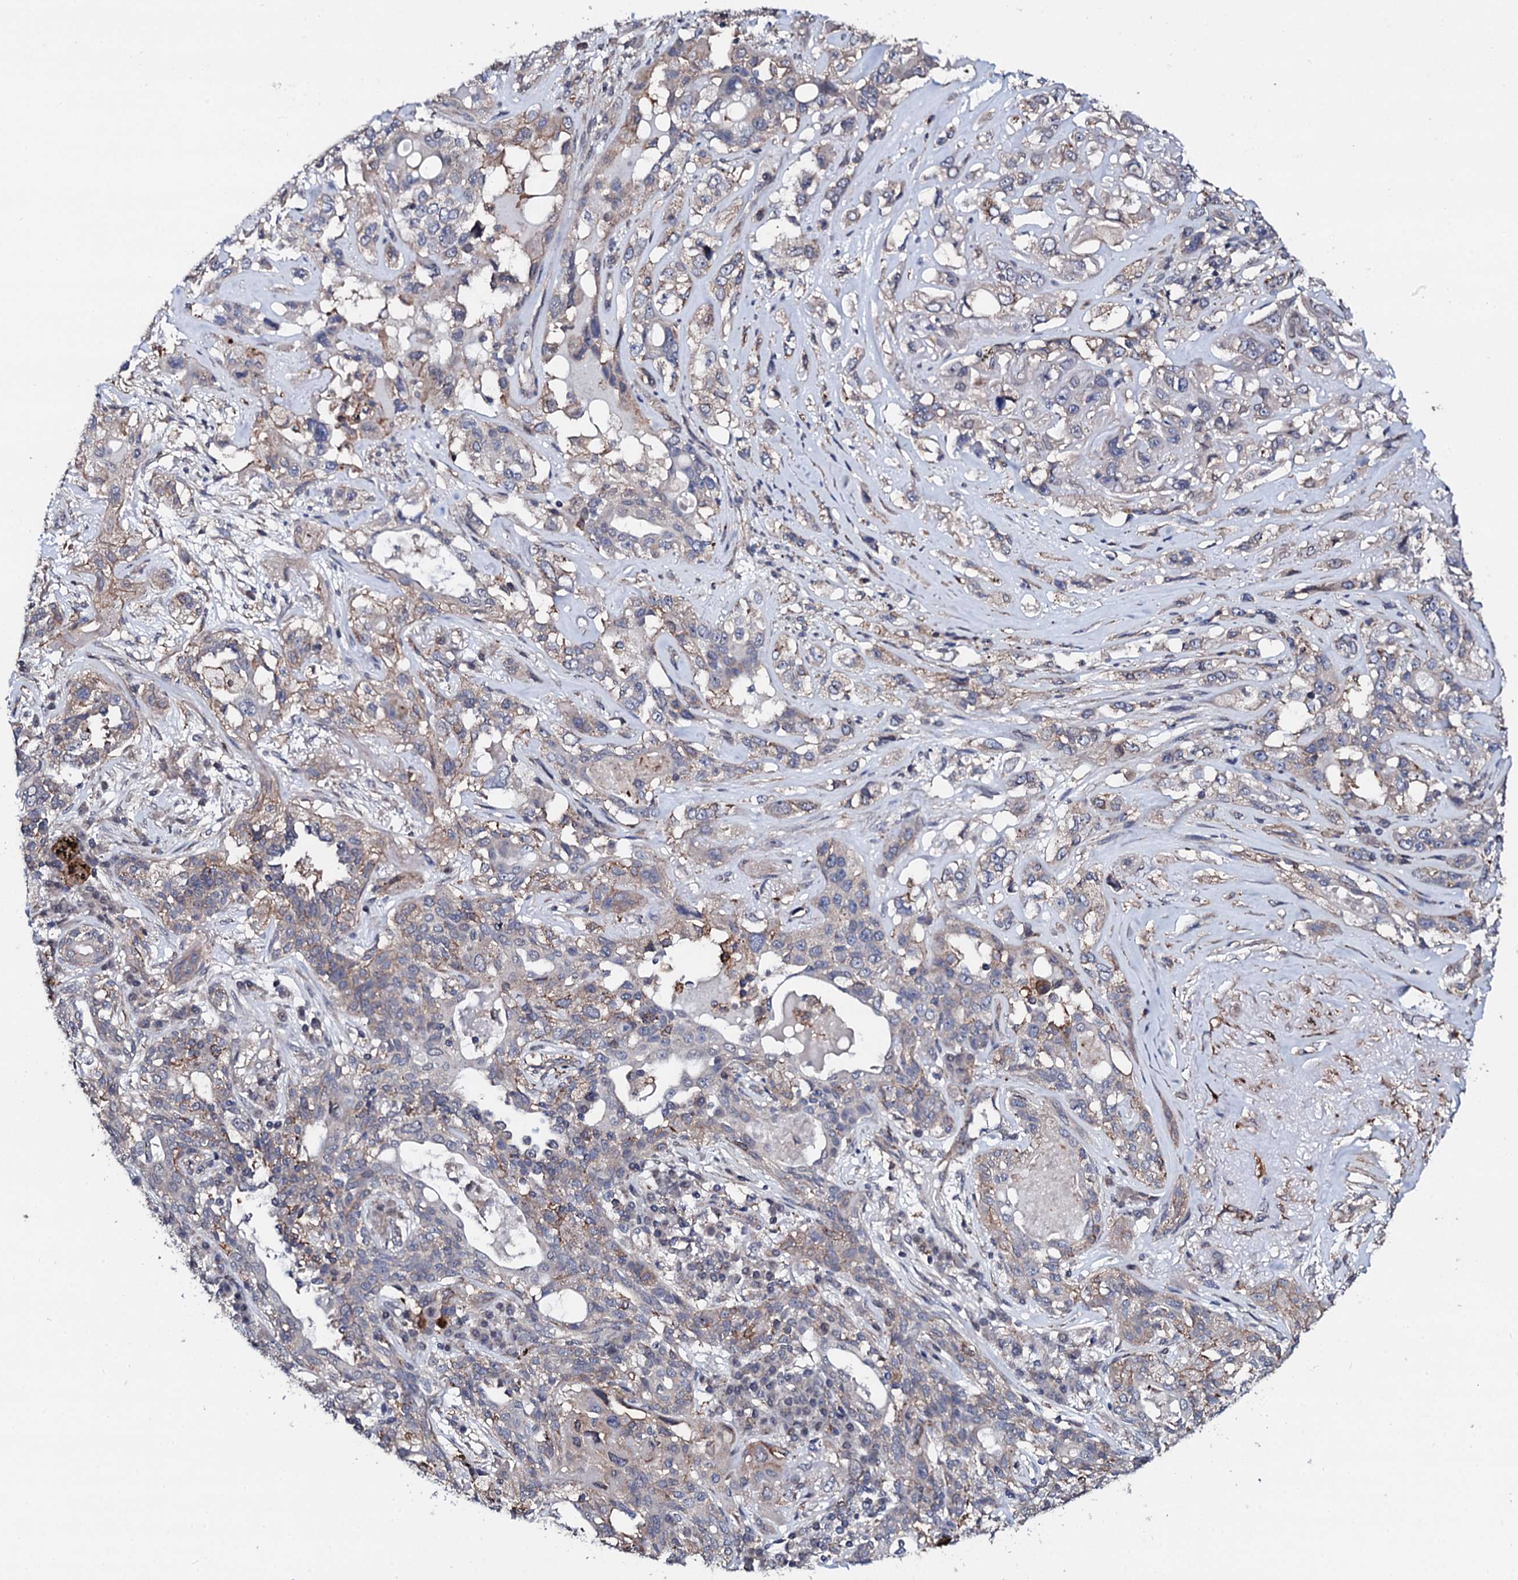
{"staining": {"intensity": "weak", "quantity": "<25%", "location": "cytoplasmic/membranous"}, "tissue": "lung cancer", "cell_type": "Tumor cells", "image_type": "cancer", "snomed": [{"axis": "morphology", "description": "Squamous cell carcinoma, NOS"}, {"axis": "topography", "description": "Lung"}], "caption": "This is an immunohistochemistry (IHC) micrograph of lung squamous cell carcinoma. There is no staining in tumor cells.", "gene": "EDC3", "patient": {"sex": "female", "age": 70}}